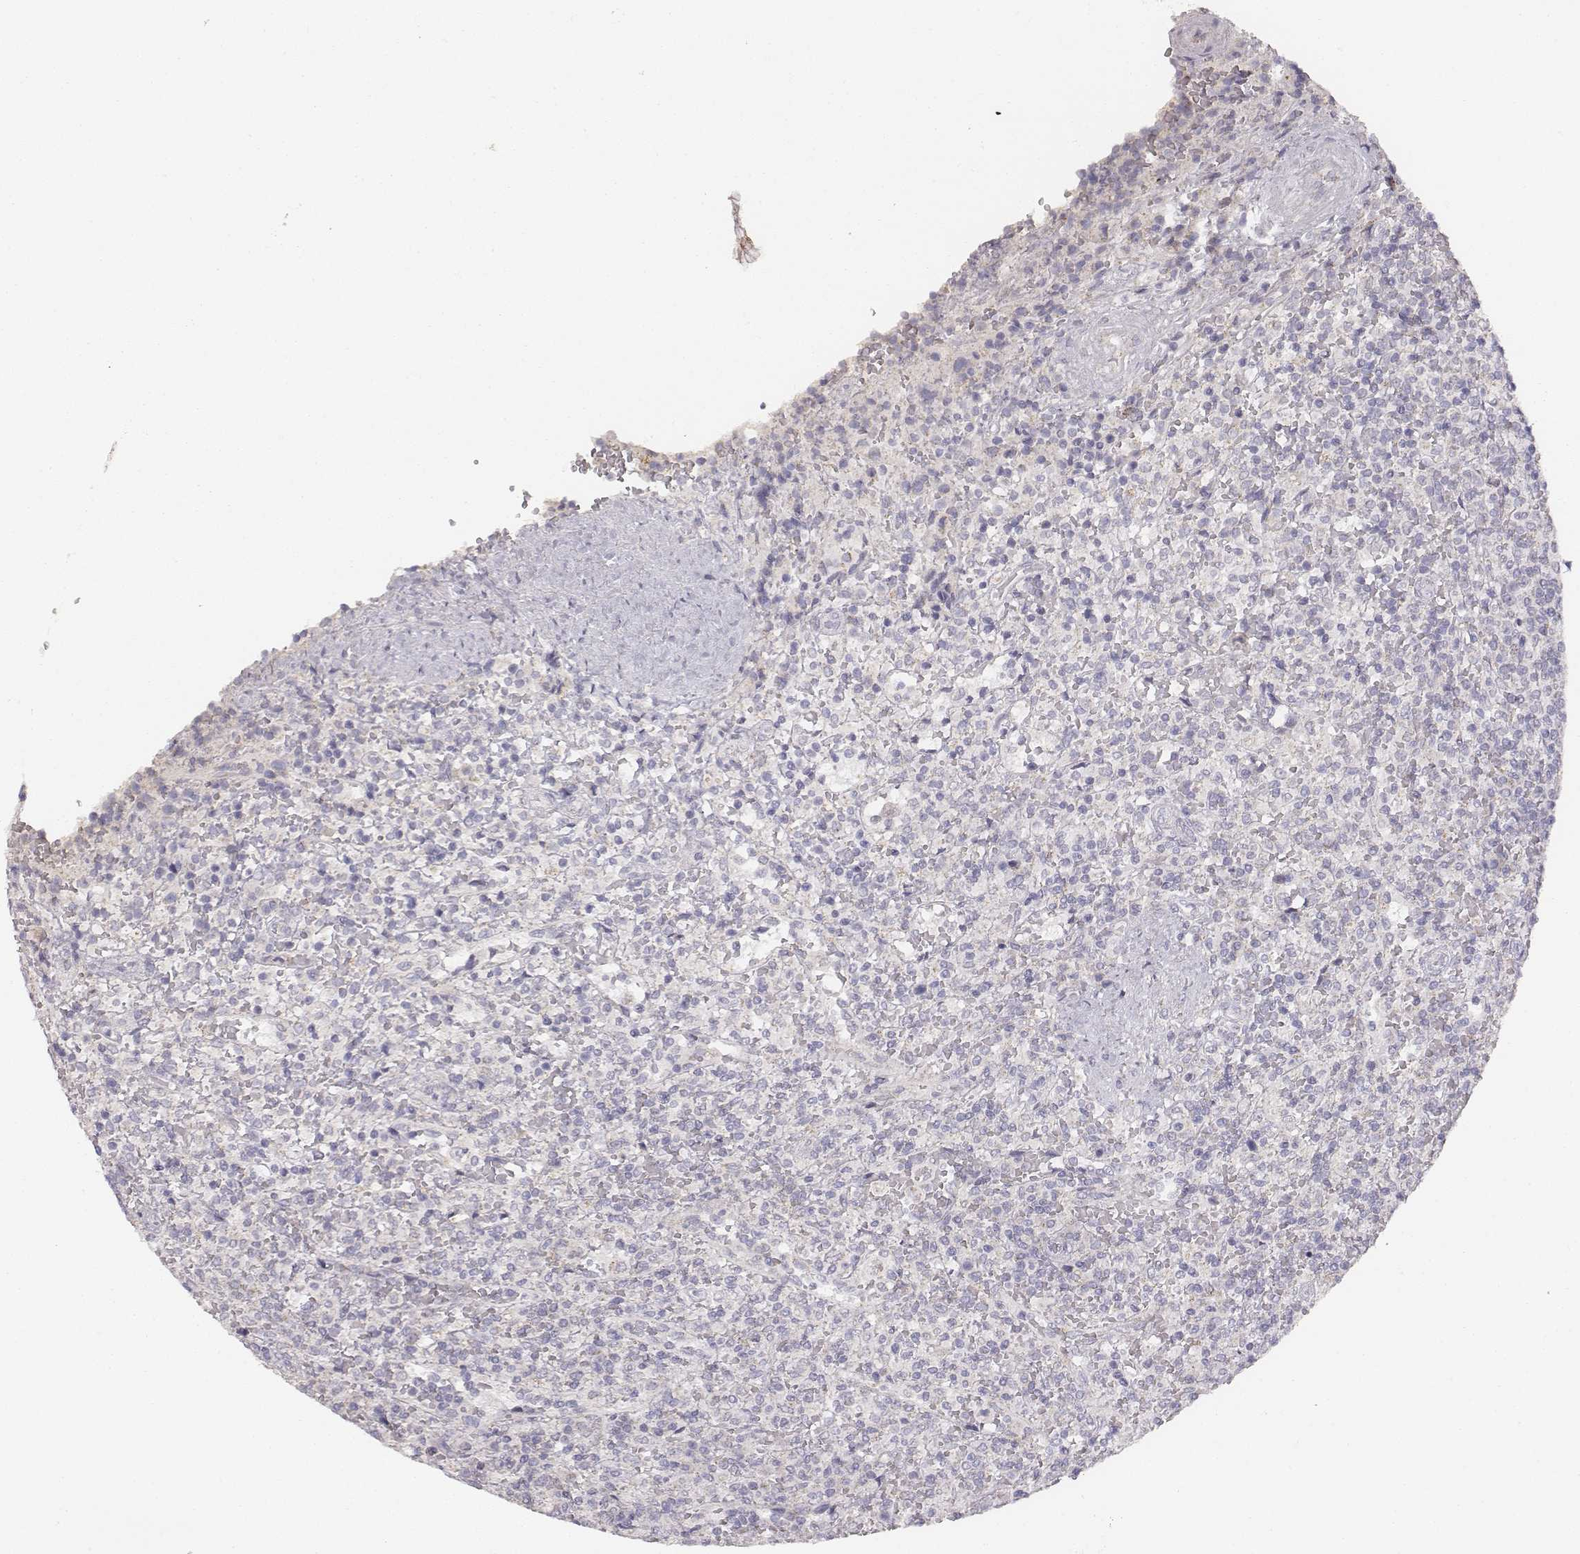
{"staining": {"intensity": "negative", "quantity": "none", "location": "none"}, "tissue": "lymphoma", "cell_type": "Tumor cells", "image_type": "cancer", "snomed": [{"axis": "morphology", "description": "Malignant lymphoma, non-Hodgkin's type, Low grade"}, {"axis": "topography", "description": "Spleen"}], "caption": "Lymphoma was stained to show a protein in brown. There is no significant staining in tumor cells.", "gene": "ABCD3", "patient": {"sex": "male", "age": 62}}